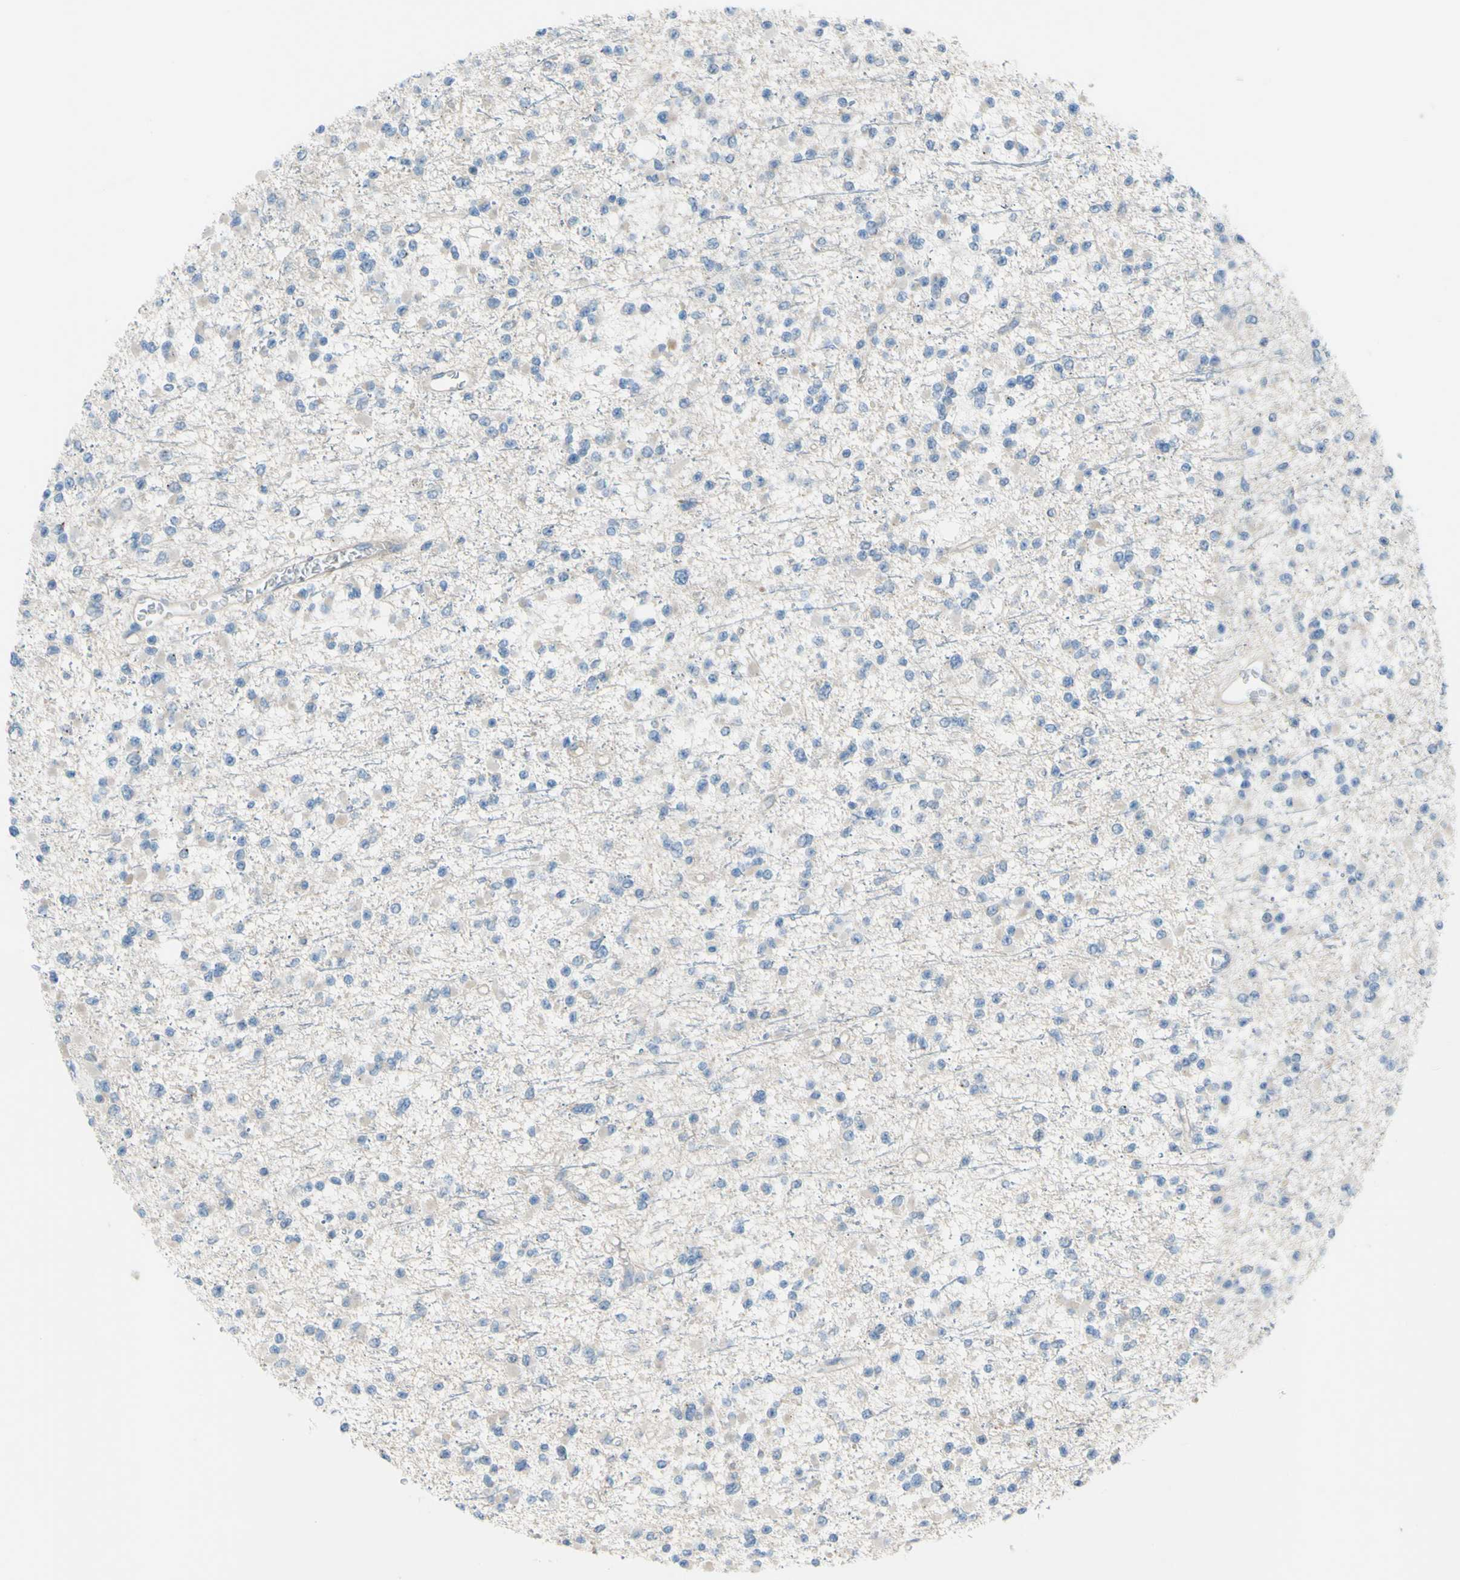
{"staining": {"intensity": "negative", "quantity": "none", "location": "none"}, "tissue": "glioma", "cell_type": "Tumor cells", "image_type": "cancer", "snomed": [{"axis": "morphology", "description": "Glioma, malignant, Low grade"}, {"axis": "topography", "description": "Brain"}], "caption": "Tumor cells are negative for protein expression in human malignant glioma (low-grade). (Stains: DAB immunohistochemistry with hematoxylin counter stain, Microscopy: brightfield microscopy at high magnification).", "gene": "PAK2", "patient": {"sex": "female", "age": 22}}